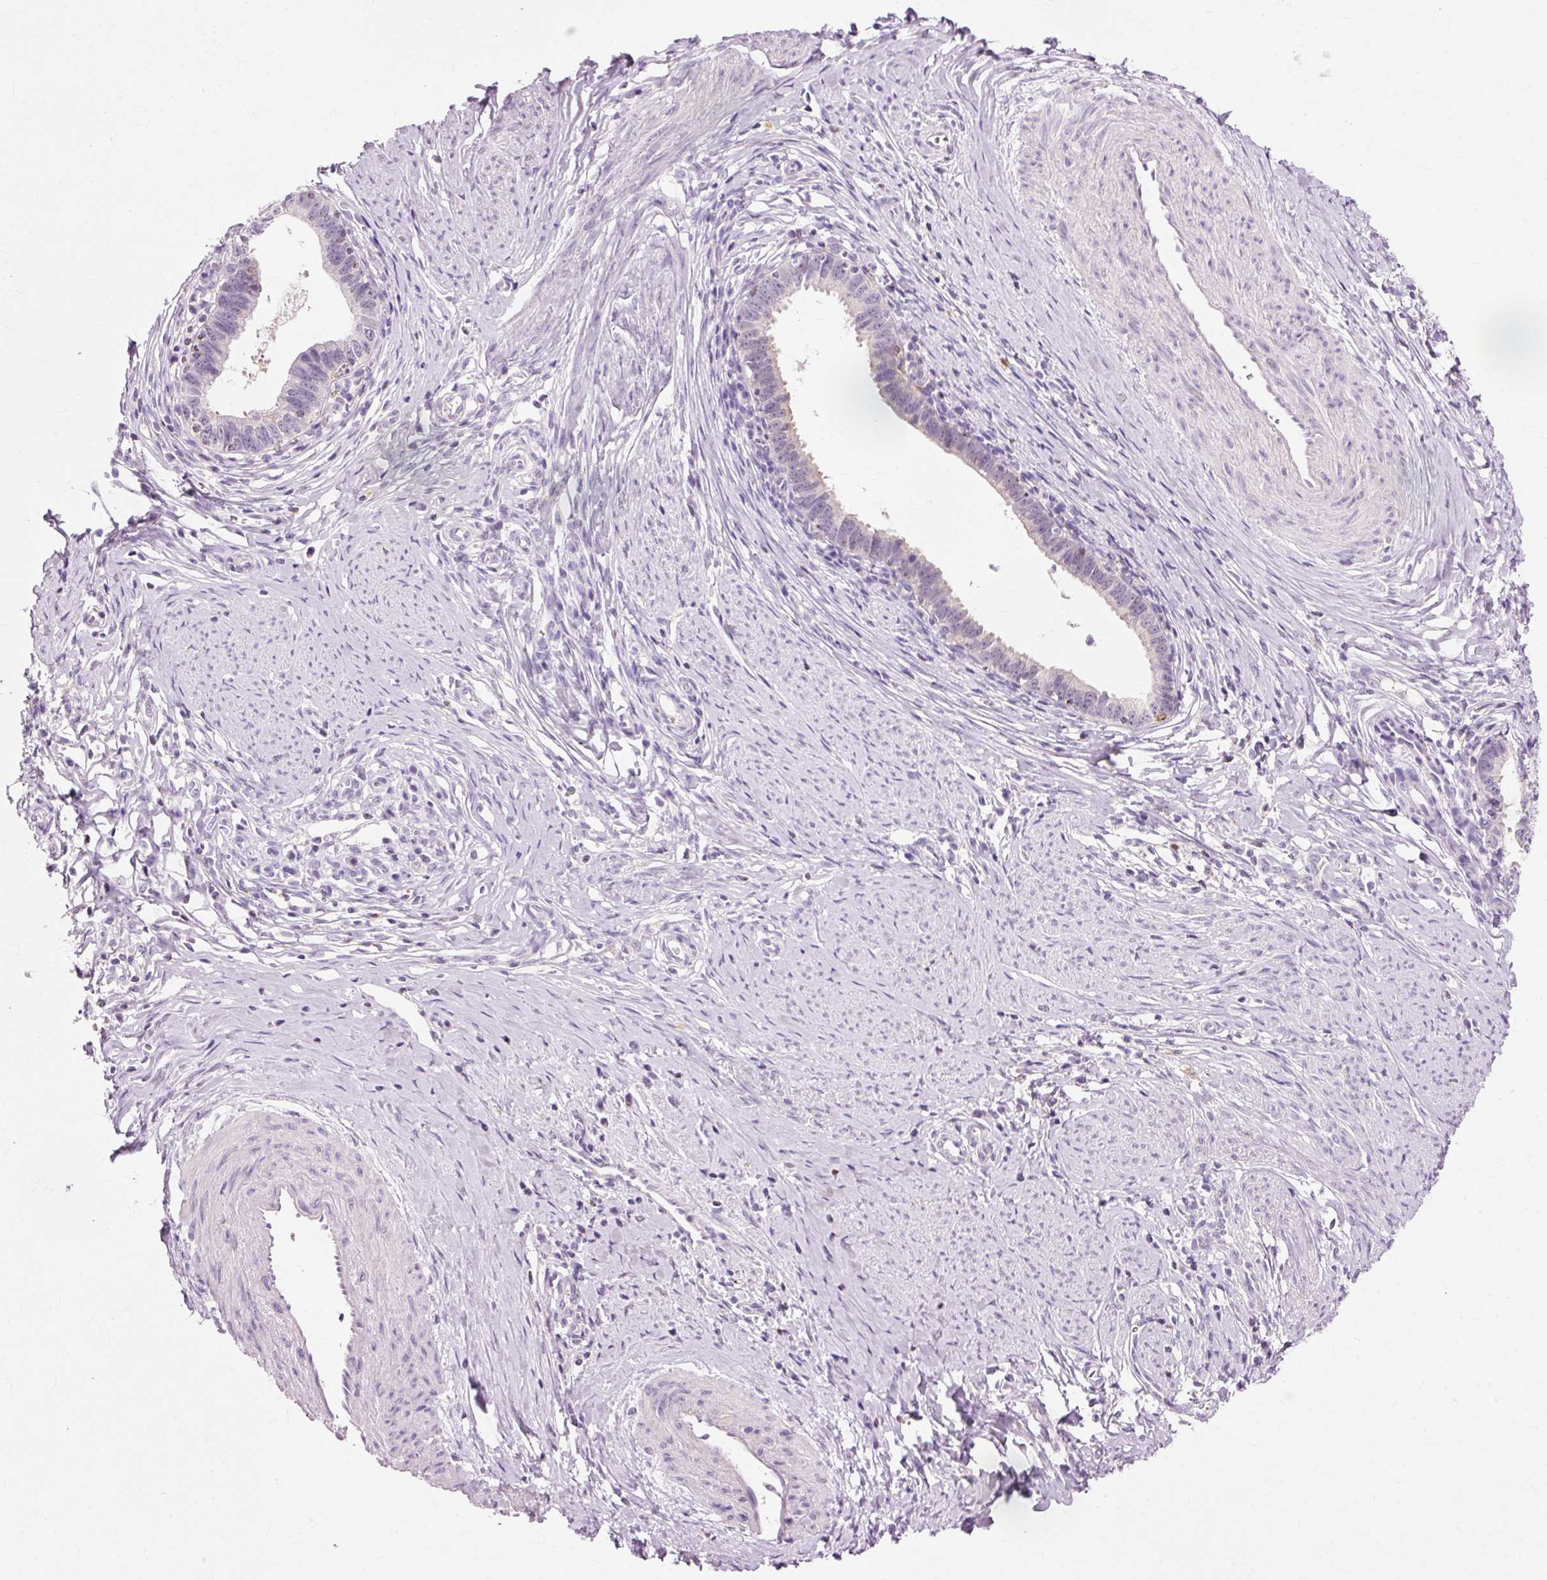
{"staining": {"intensity": "negative", "quantity": "none", "location": "none"}, "tissue": "cervical cancer", "cell_type": "Tumor cells", "image_type": "cancer", "snomed": [{"axis": "morphology", "description": "Adenocarcinoma, NOS"}, {"axis": "topography", "description": "Cervix"}], "caption": "DAB immunohistochemical staining of cervical cancer (adenocarcinoma) shows no significant staining in tumor cells.", "gene": "VN1R2", "patient": {"sex": "female", "age": 36}}